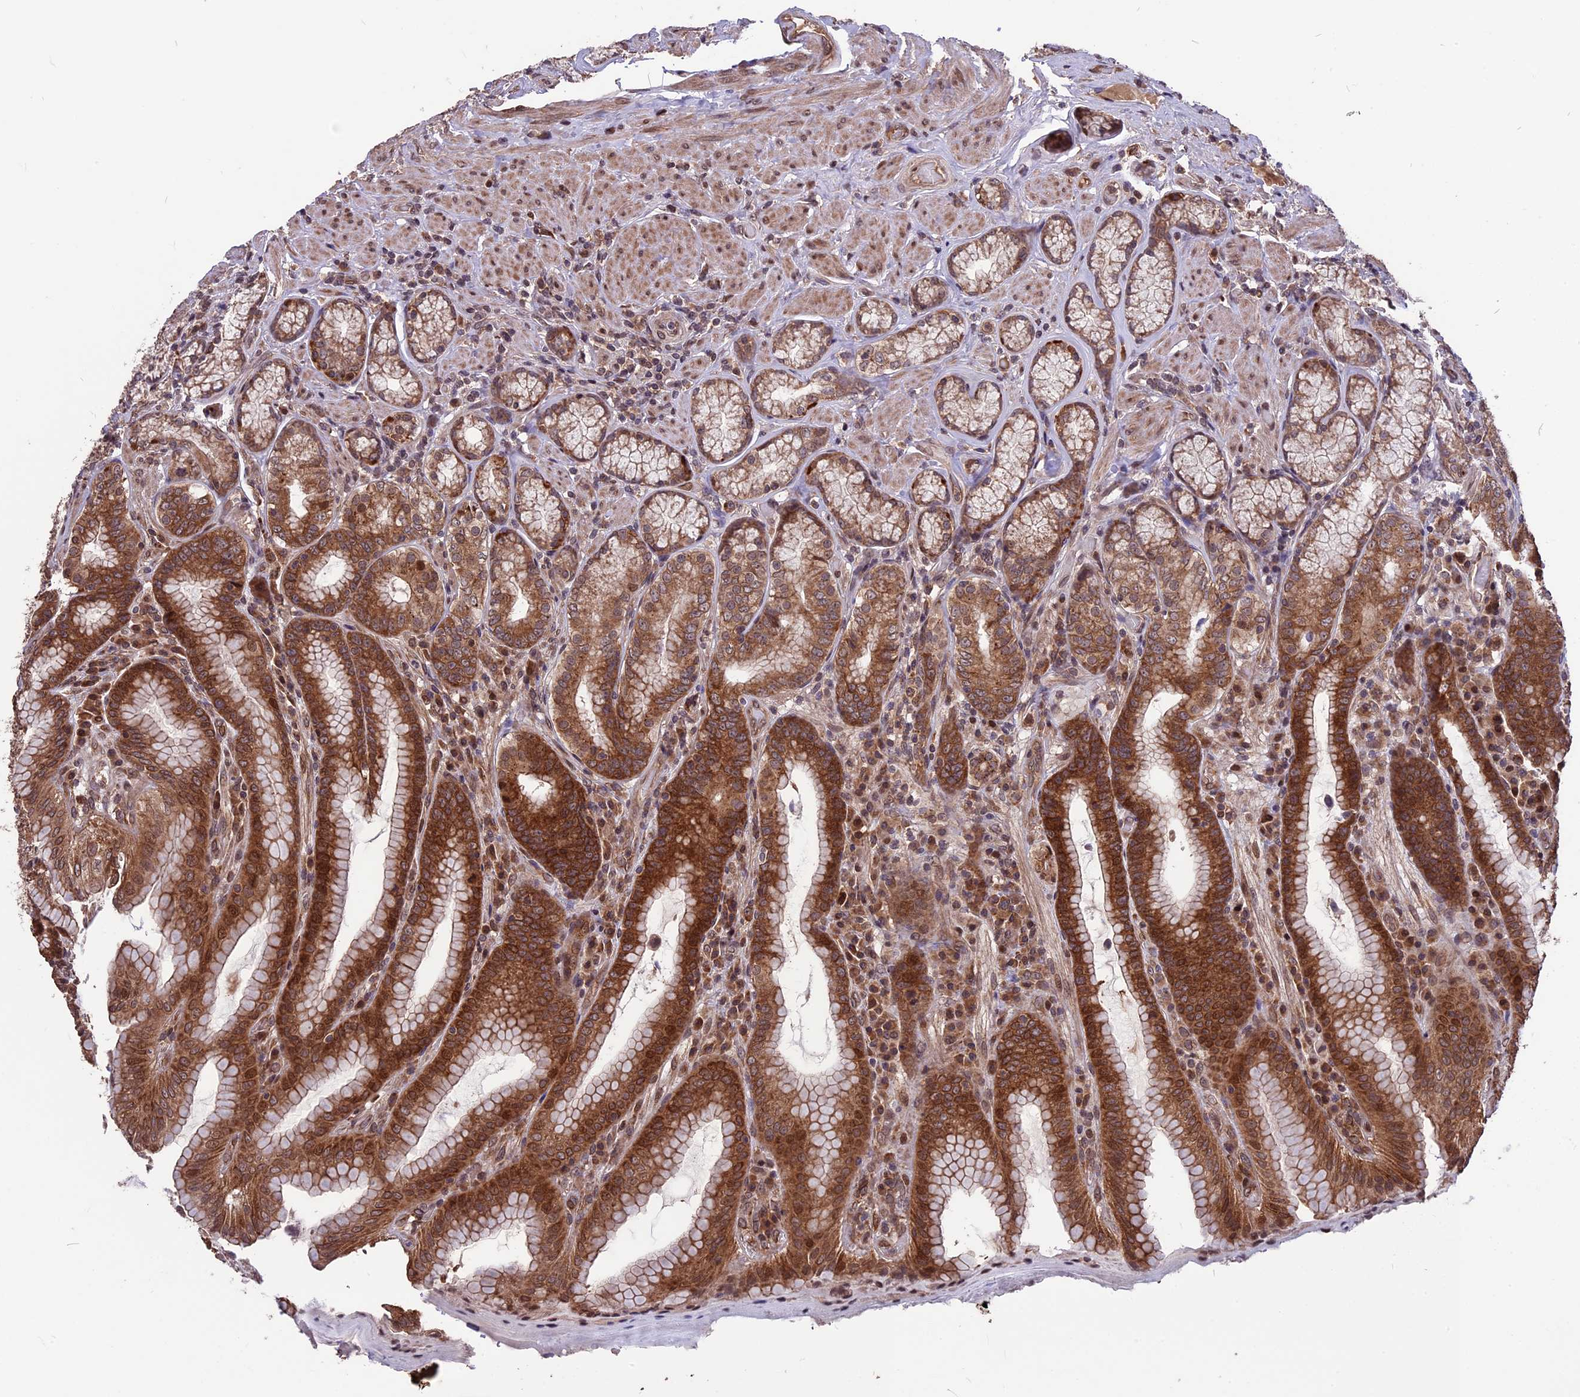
{"staining": {"intensity": "strong", "quantity": "25%-75%", "location": "cytoplasmic/membranous,nuclear"}, "tissue": "stomach", "cell_type": "Glandular cells", "image_type": "normal", "snomed": [{"axis": "morphology", "description": "Normal tissue, NOS"}, {"axis": "topography", "description": "Stomach, upper"}, {"axis": "topography", "description": "Stomach, lower"}], "caption": "Glandular cells exhibit high levels of strong cytoplasmic/membranous,nuclear staining in approximately 25%-75% of cells in normal human stomach.", "gene": "ZNF598", "patient": {"sex": "female", "age": 76}}